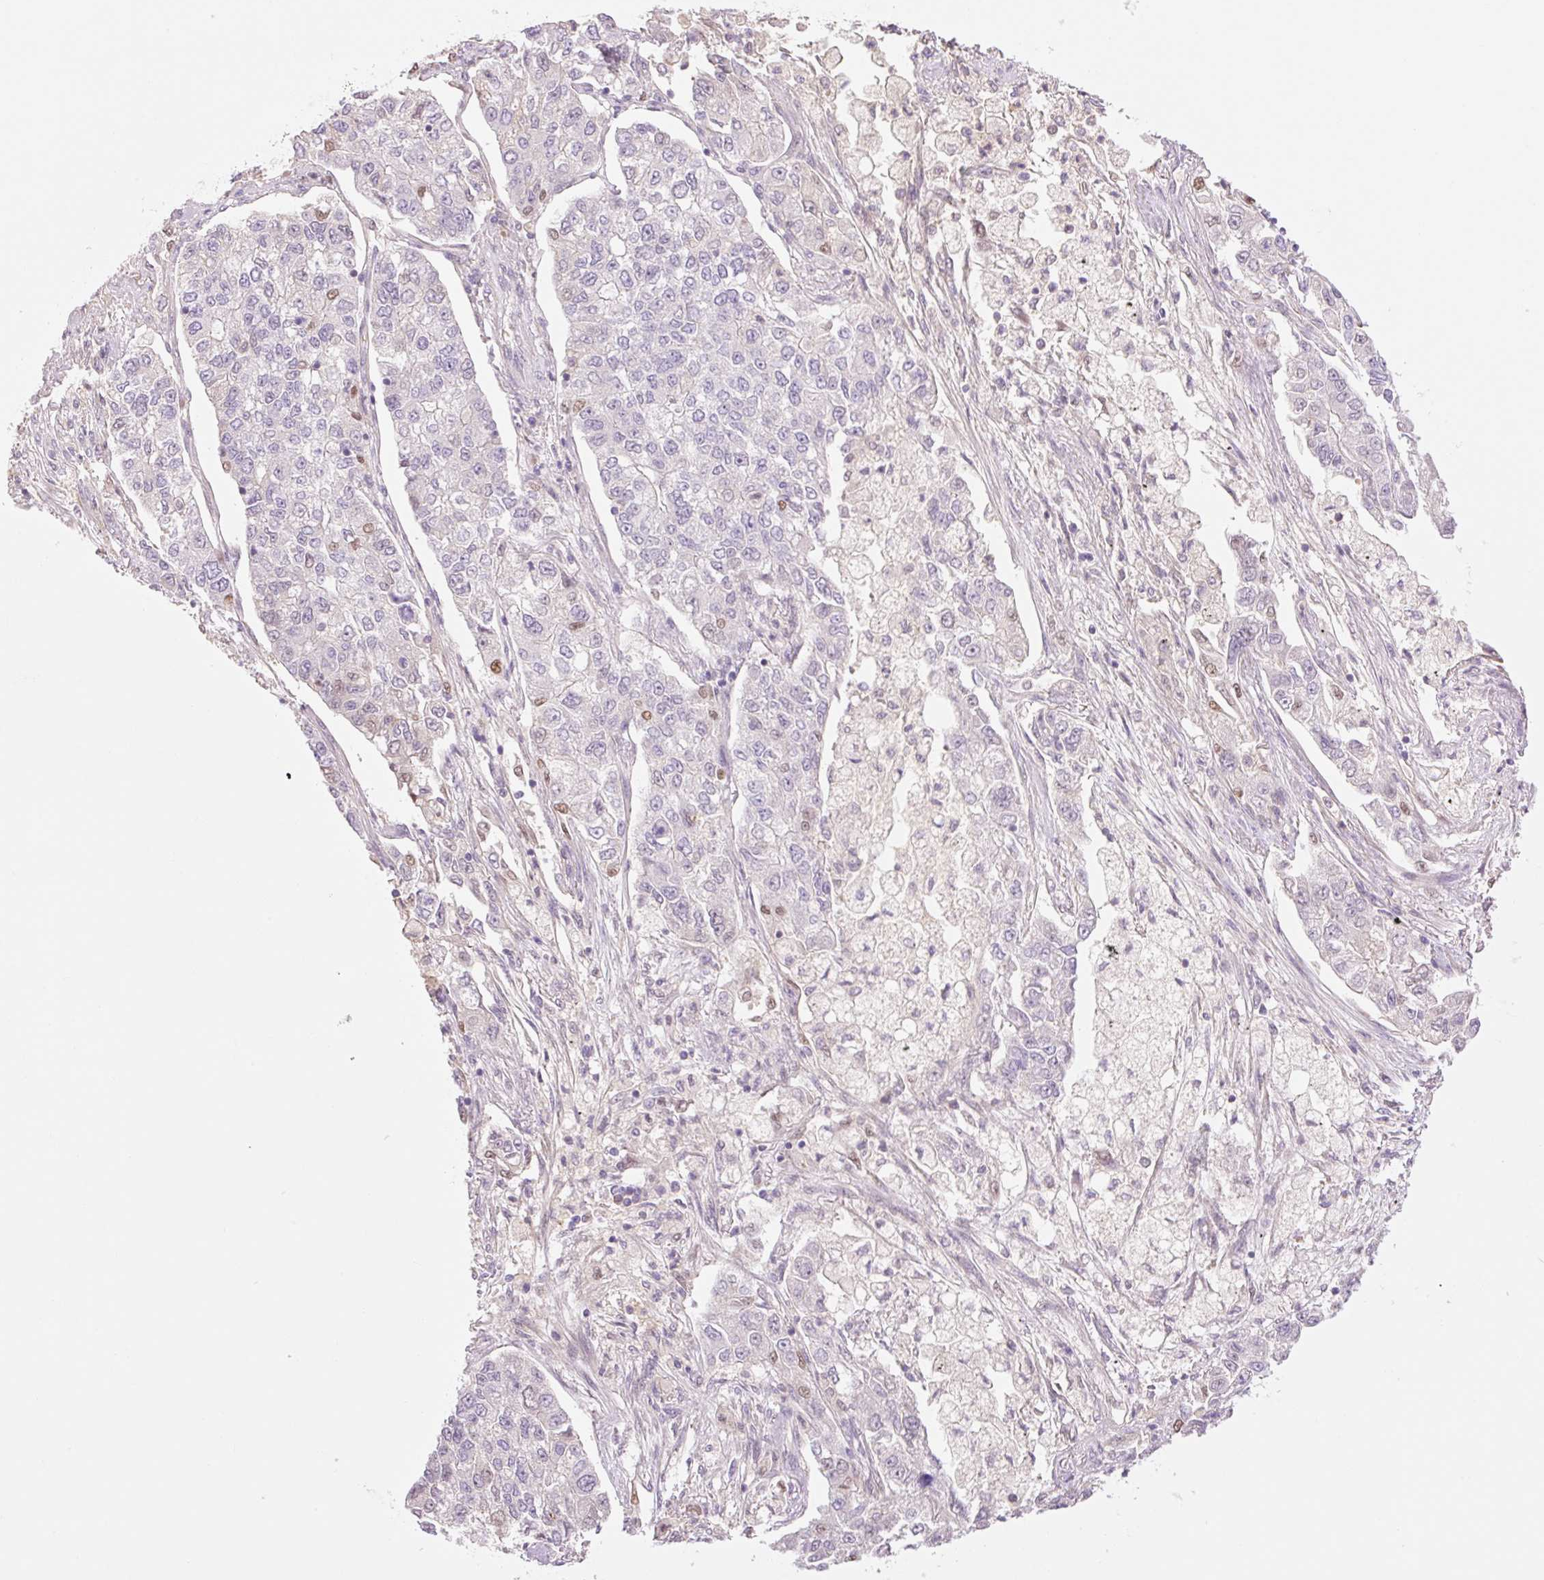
{"staining": {"intensity": "weak", "quantity": "<25%", "location": "nuclear"}, "tissue": "lung cancer", "cell_type": "Tumor cells", "image_type": "cancer", "snomed": [{"axis": "morphology", "description": "Adenocarcinoma, NOS"}, {"axis": "topography", "description": "Lung"}], "caption": "Adenocarcinoma (lung) stained for a protein using IHC displays no expression tumor cells.", "gene": "HEBP1", "patient": {"sex": "male", "age": 49}}